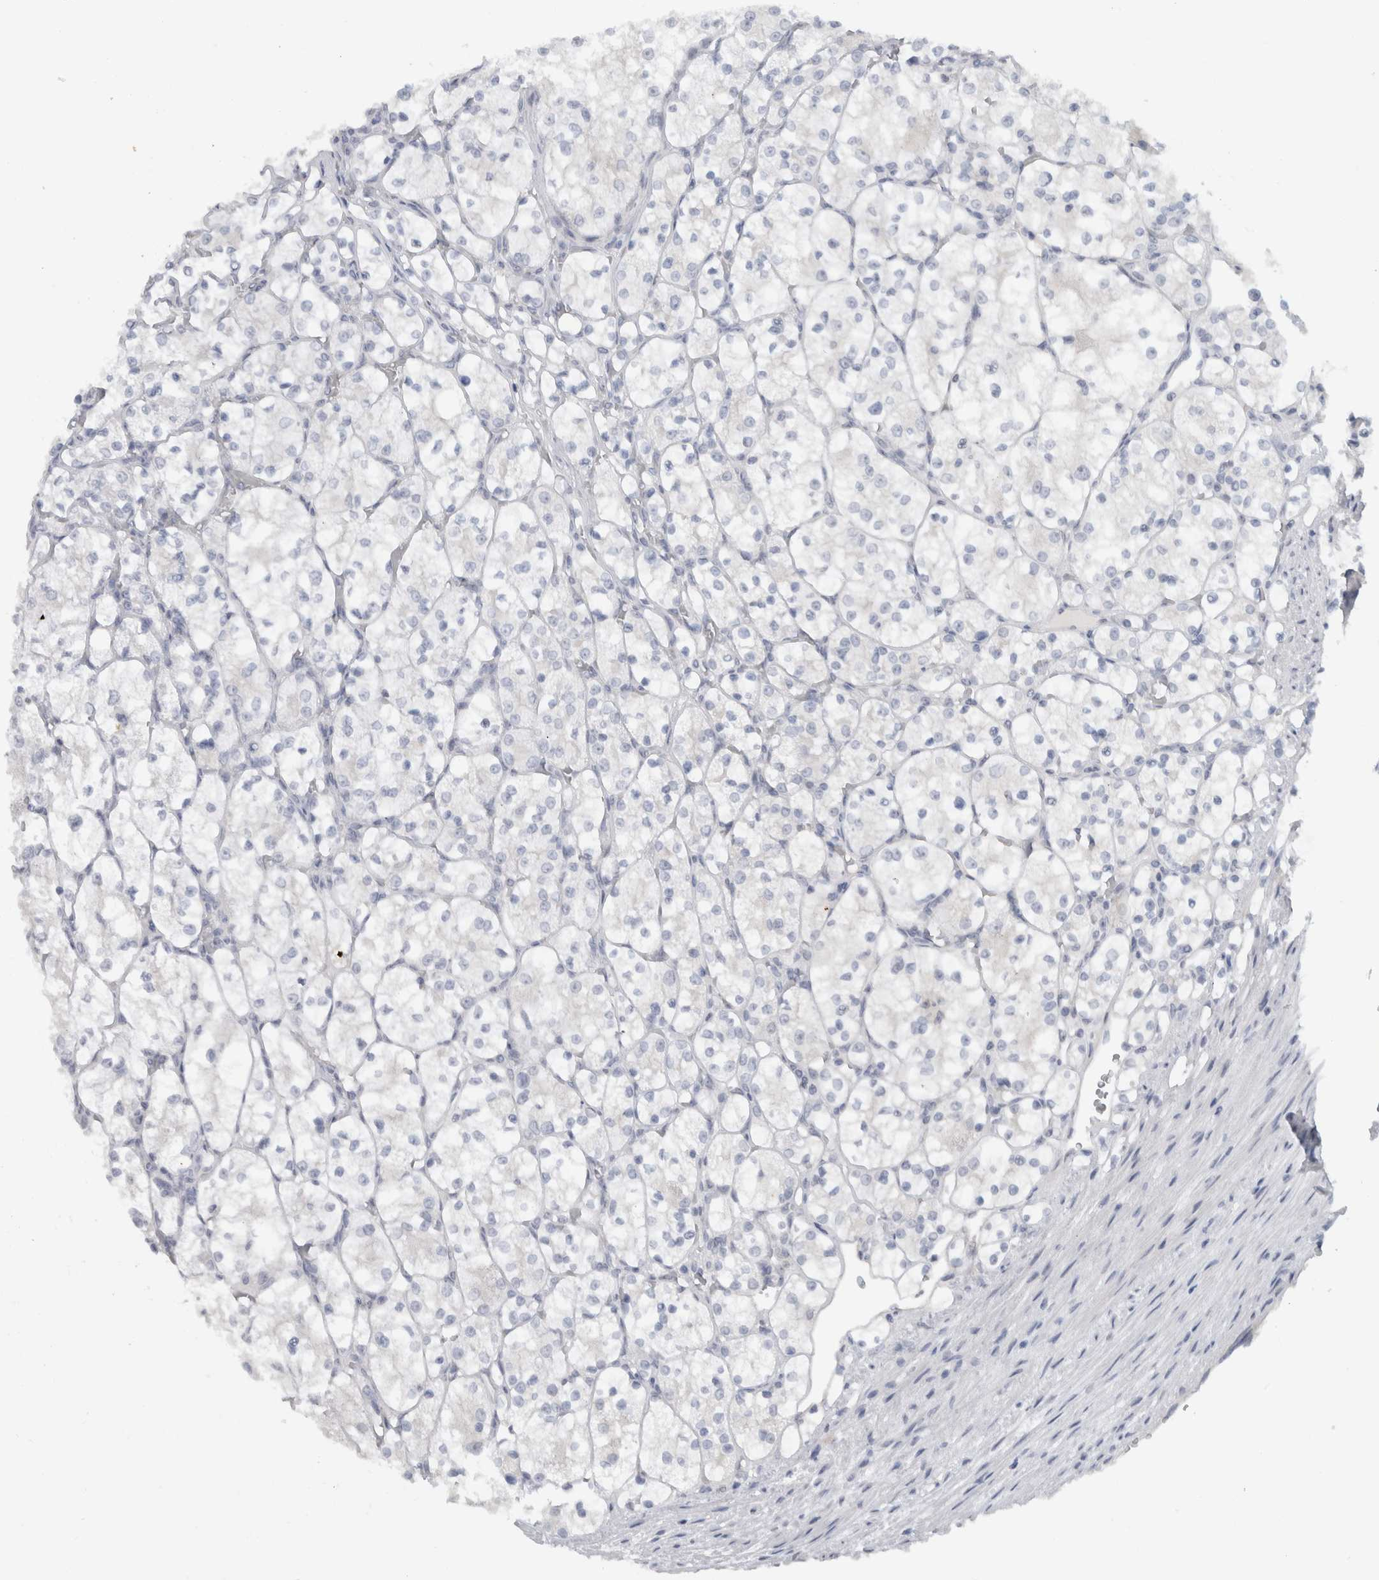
{"staining": {"intensity": "negative", "quantity": "none", "location": "none"}, "tissue": "renal cancer", "cell_type": "Tumor cells", "image_type": "cancer", "snomed": [{"axis": "morphology", "description": "Adenocarcinoma, NOS"}, {"axis": "topography", "description": "Kidney"}], "caption": "This photomicrograph is of renal cancer (adenocarcinoma) stained with immunohistochemistry (IHC) to label a protein in brown with the nuclei are counter-stained blue. There is no expression in tumor cells.", "gene": "FMR1NB", "patient": {"sex": "female", "age": 69}}